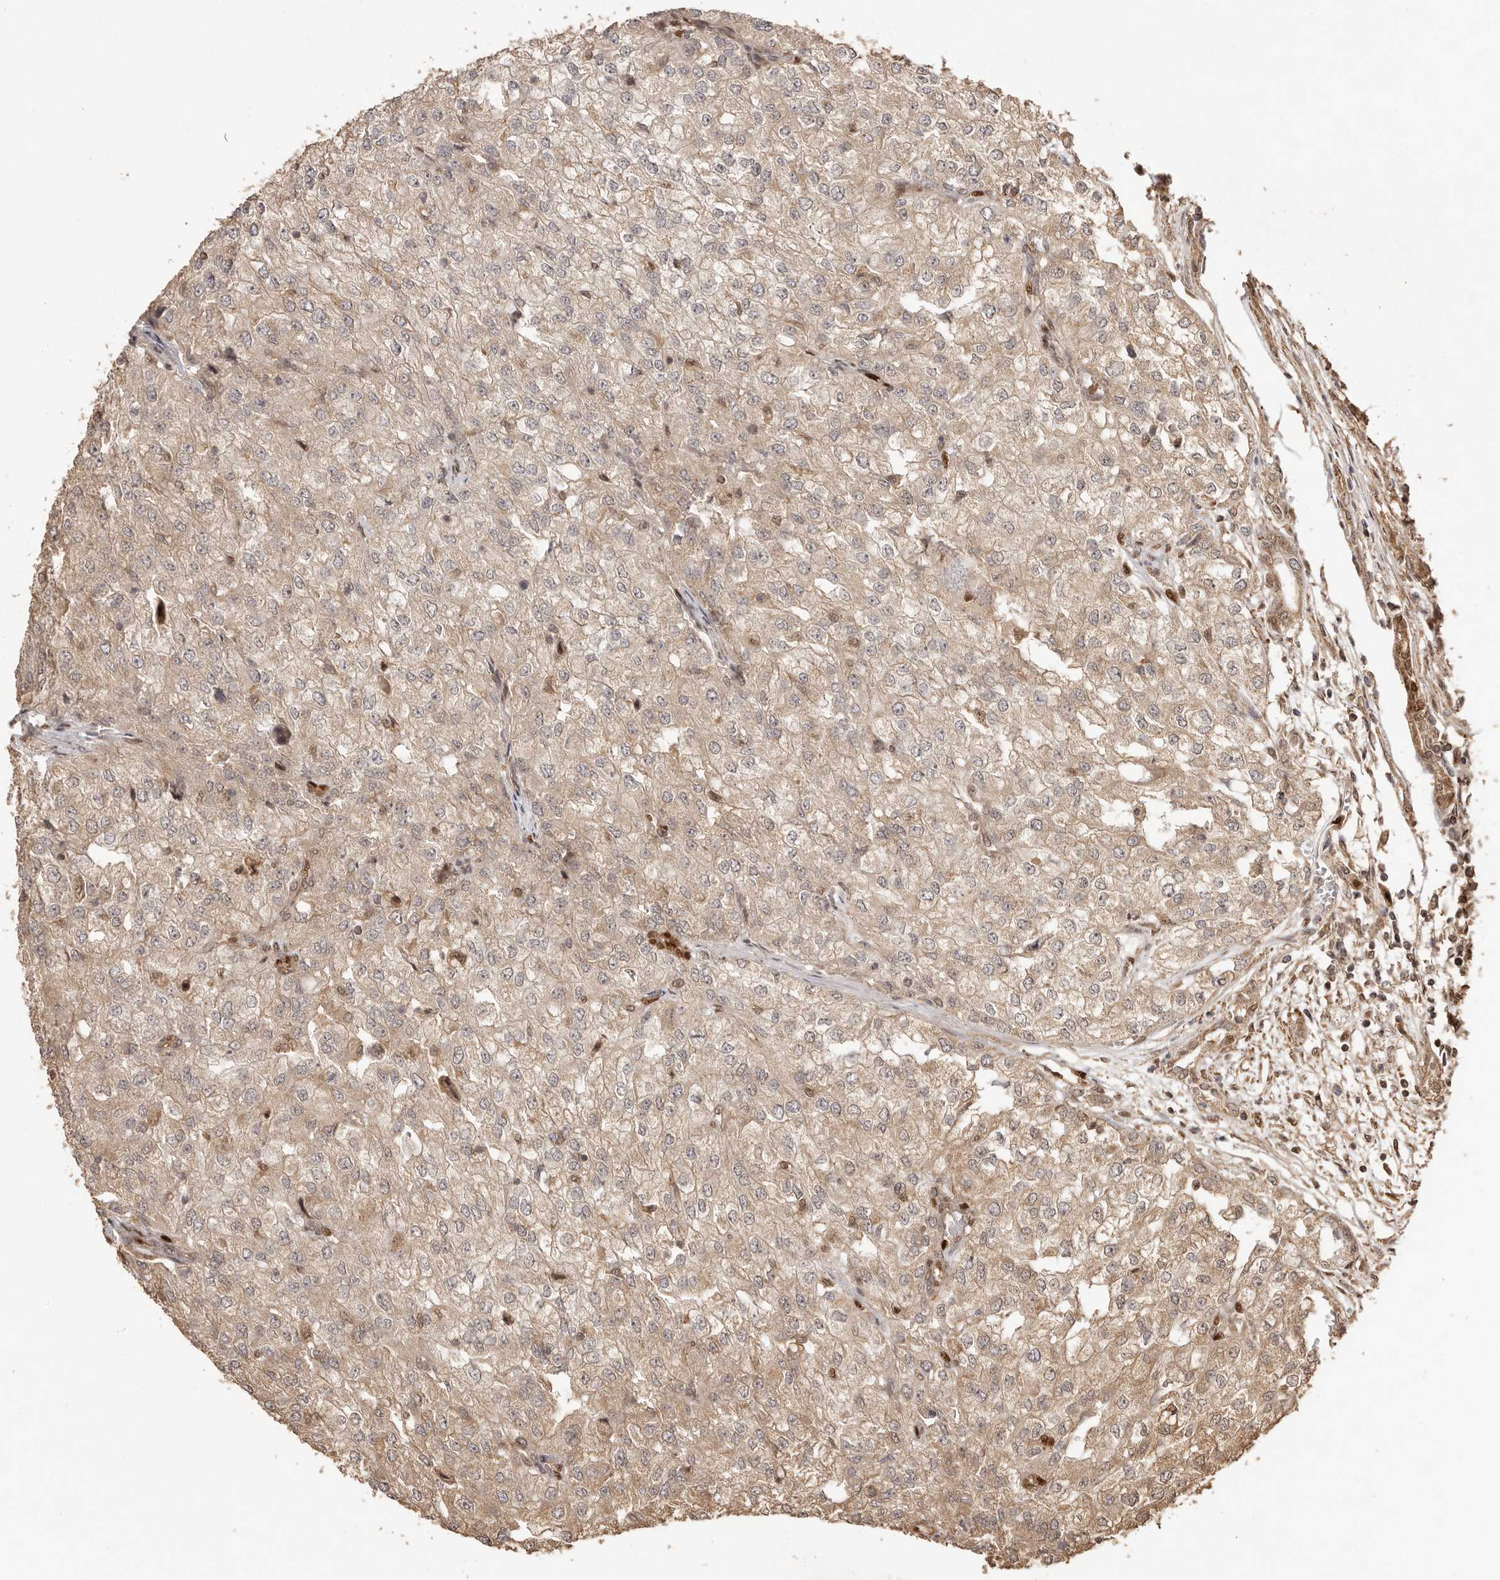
{"staining": {"intensity": "weak", "quantity": "25%-75%", "location": "cytoplasmic/membranous"}, "tissue": "renal cancer", "cell_type": "Tumor cells", "image_type": "cancer", "snomed": [{"axis": "morphology", "description": "Adenocarcinoma, NOS"}, {"axis": "topography", "description": "Kidney"}], "caption": "Weak cytoplasmic/membranous expression for a protein is appreciated in about 25%-75% of tumor cells of renal cancer using immunohistochemistry (IHC).", "gene": "UBR2", "patient": {"sex": "female", "age": 54}}